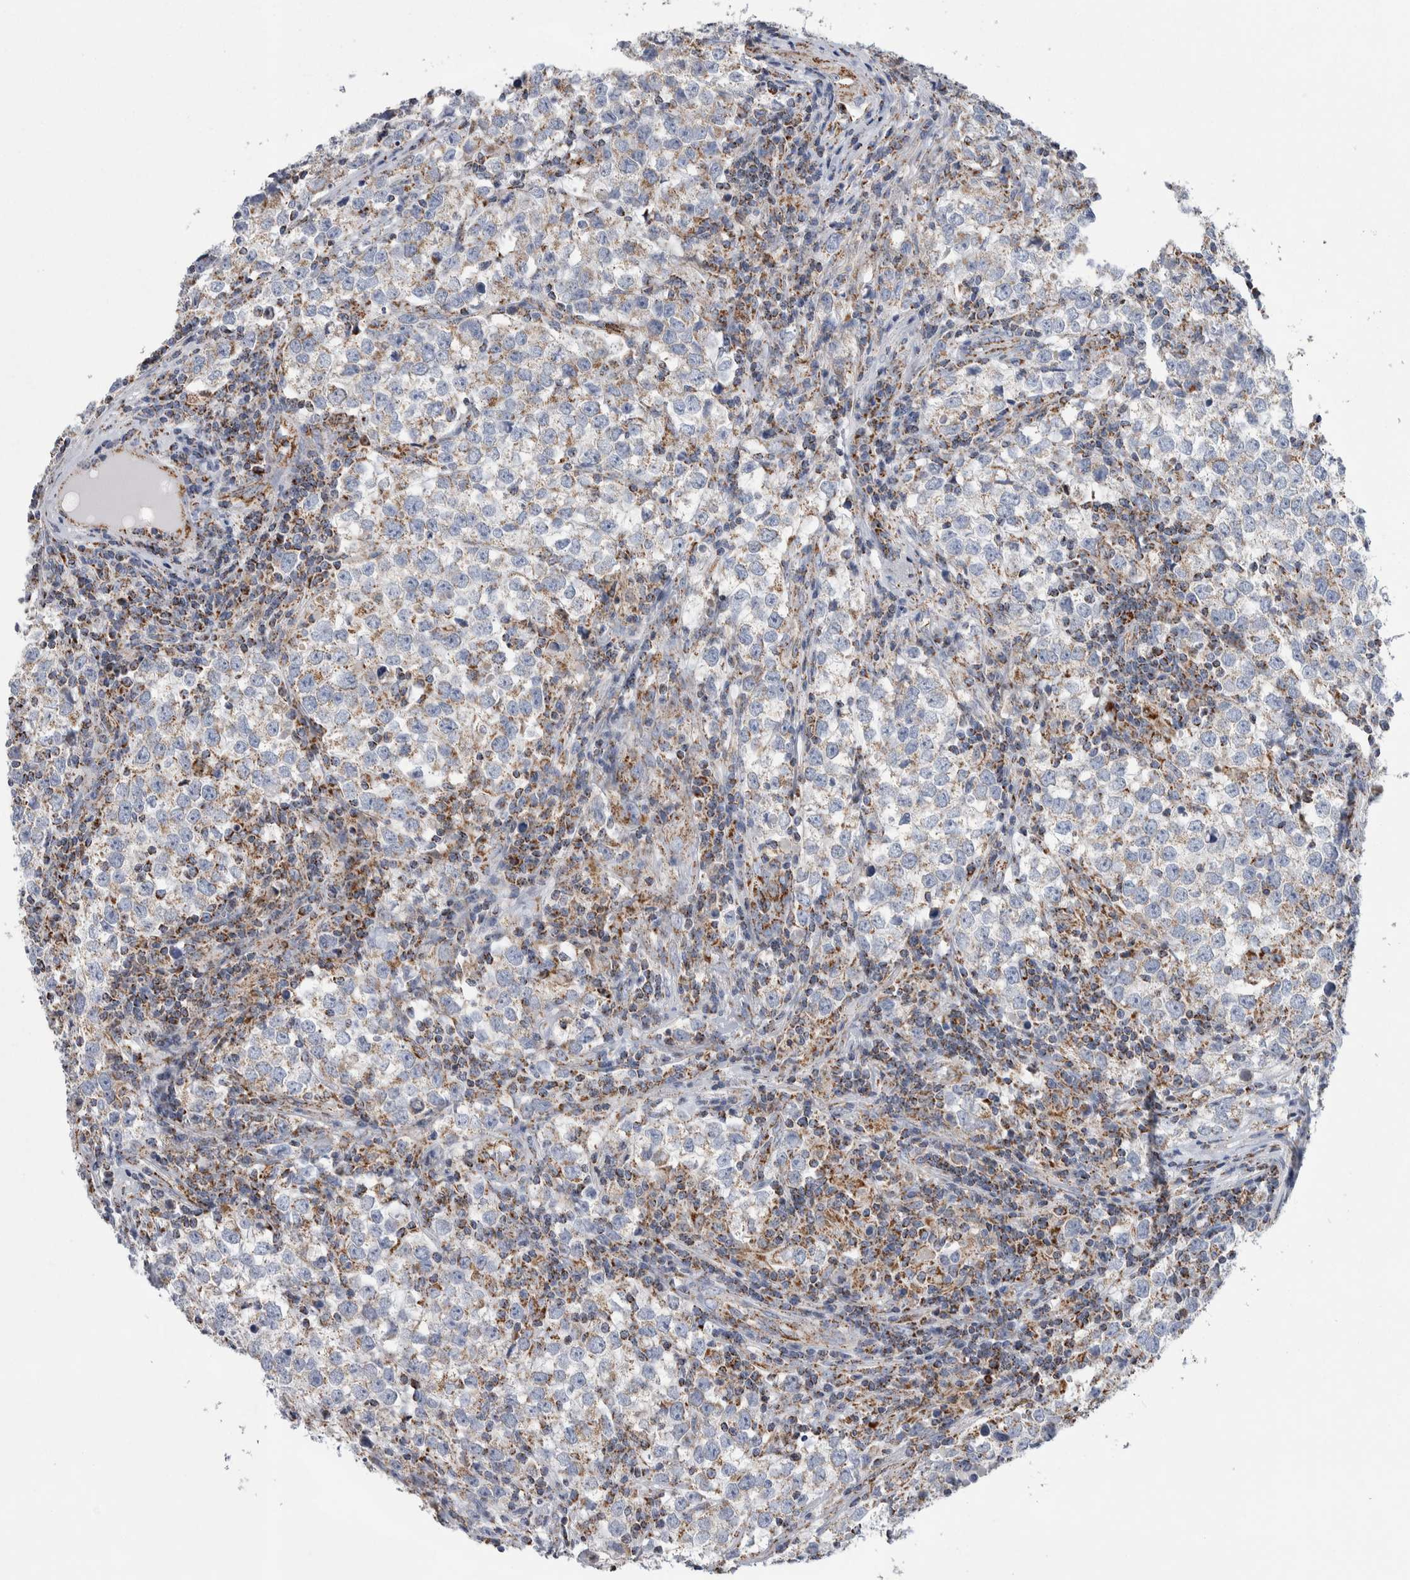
{"staining": {"intensity": "weak", "quantity": ">75%", "location": "cytoplasmic/membranous"}, "tissue": "testis cancer", "cell_type": "Tumor cells", "image_type": "cancer", "snomed": [{"axis": "morphology", "description": "Seminoma, NOS"}, {"axis": "morphology", "description": "Carcinoma, Embryonal, NOS"}, {"axis": "topography", "description": "Testis"}], "caption": "This image demonstrates testis embryonal carcinoma stained with immunohistochemistry to label a protein in brown. The cytoplasmic/membranous of tumor cells show weak positivity for the protein. Nuclei are counter-stained blue.", "gene": "ETFA", "patient": {"sex": "male", "age": 28}}